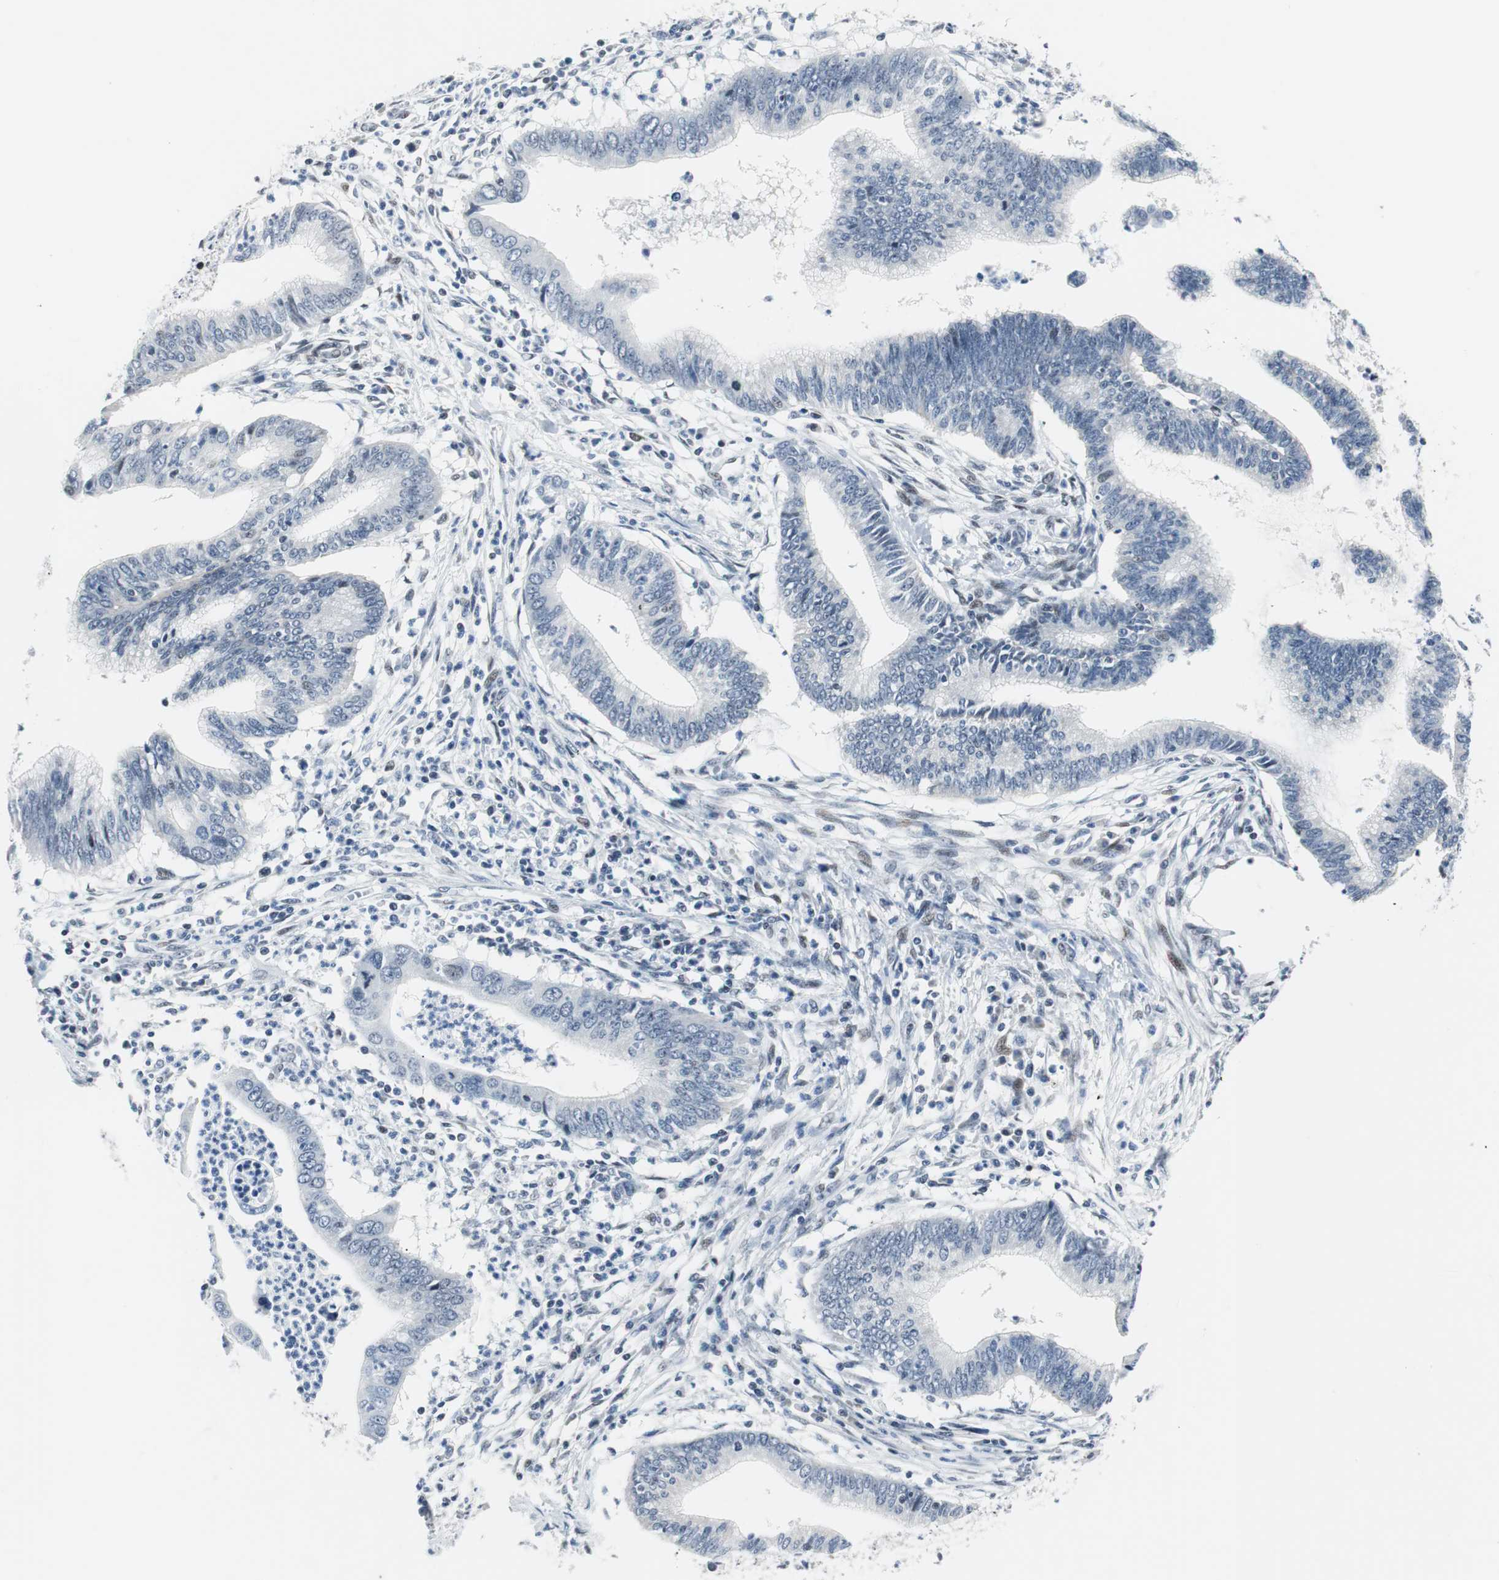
{"staining": {"intensity": "negative", "quantity": "none", "location": "none"}, "tissue": "cervical cancer", "cell_type": "Tumor cells", "image_type": "cancer", "snomed": [{"axis": "morphology", "description": "Adenocarcinoma, NOS"}, {"axis": "topography", "description": "Cervix"}], "caption": "Tumor cells show no significant protein positivity in cervical cancer (adenocarcinoma). (Brightfield microscopy of DAB (3,3'-diaminobenzidine) IHC at high magnification).", "gene": "MTA1", "patient": {"sex": "female", "age": 36}}